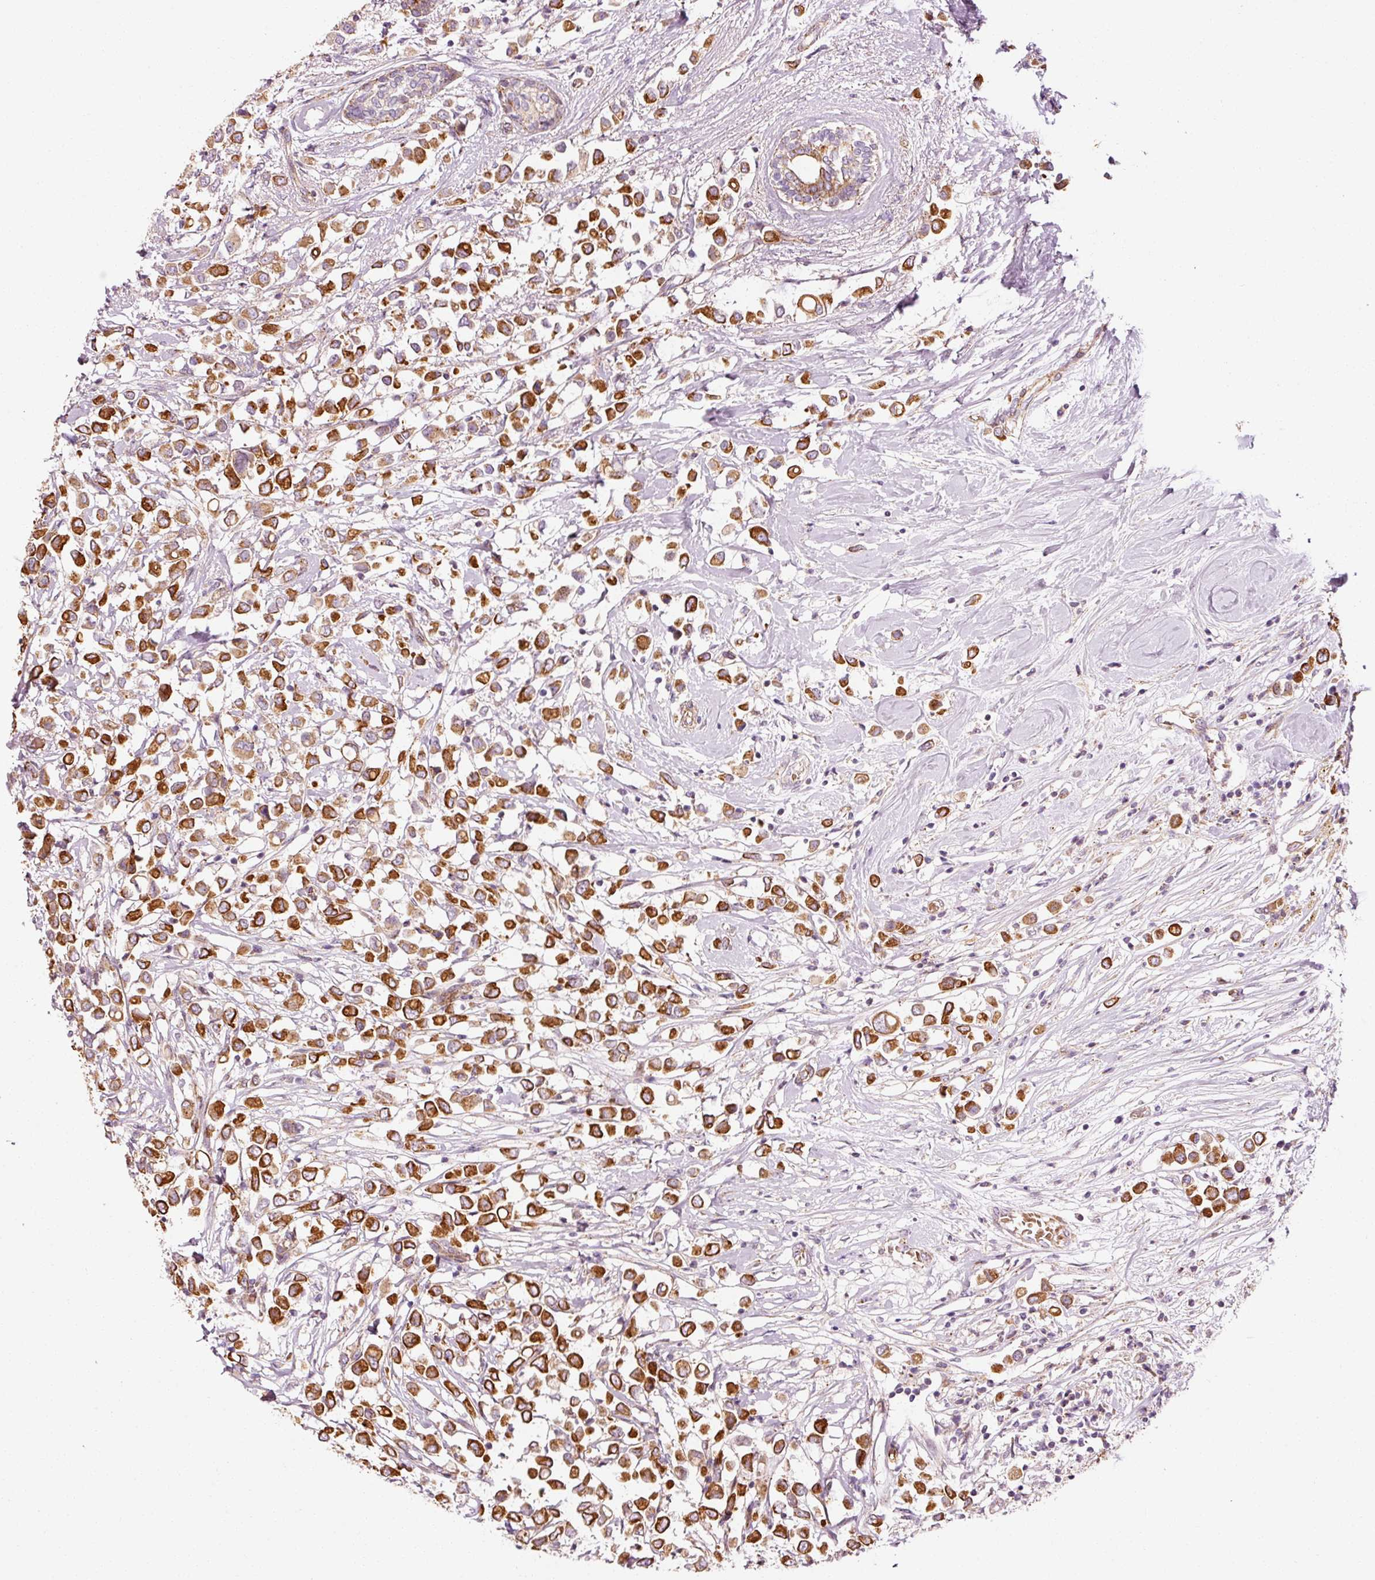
{"staining": {"intensity": "strong", "quantity": ">75%", "location": "cytoplasmic/membranous"}, "tissue": "breast cancer", "cell_type": "Tumor cells", "image_type": "cancer", "snomed": [{"axis": "morphology", "description": "Duct carcinoma"}, {"axis": "topography", "description": "Breast"}], "caption": "Breast cancer tissue demonstrates strong cytoplasmic/membranous positivity in approximately >75% of tumor cells, visualized by immunohistochemistry.", "gene": "ANKRD20A1", "patient": {"sex": "female", "age": 61}}